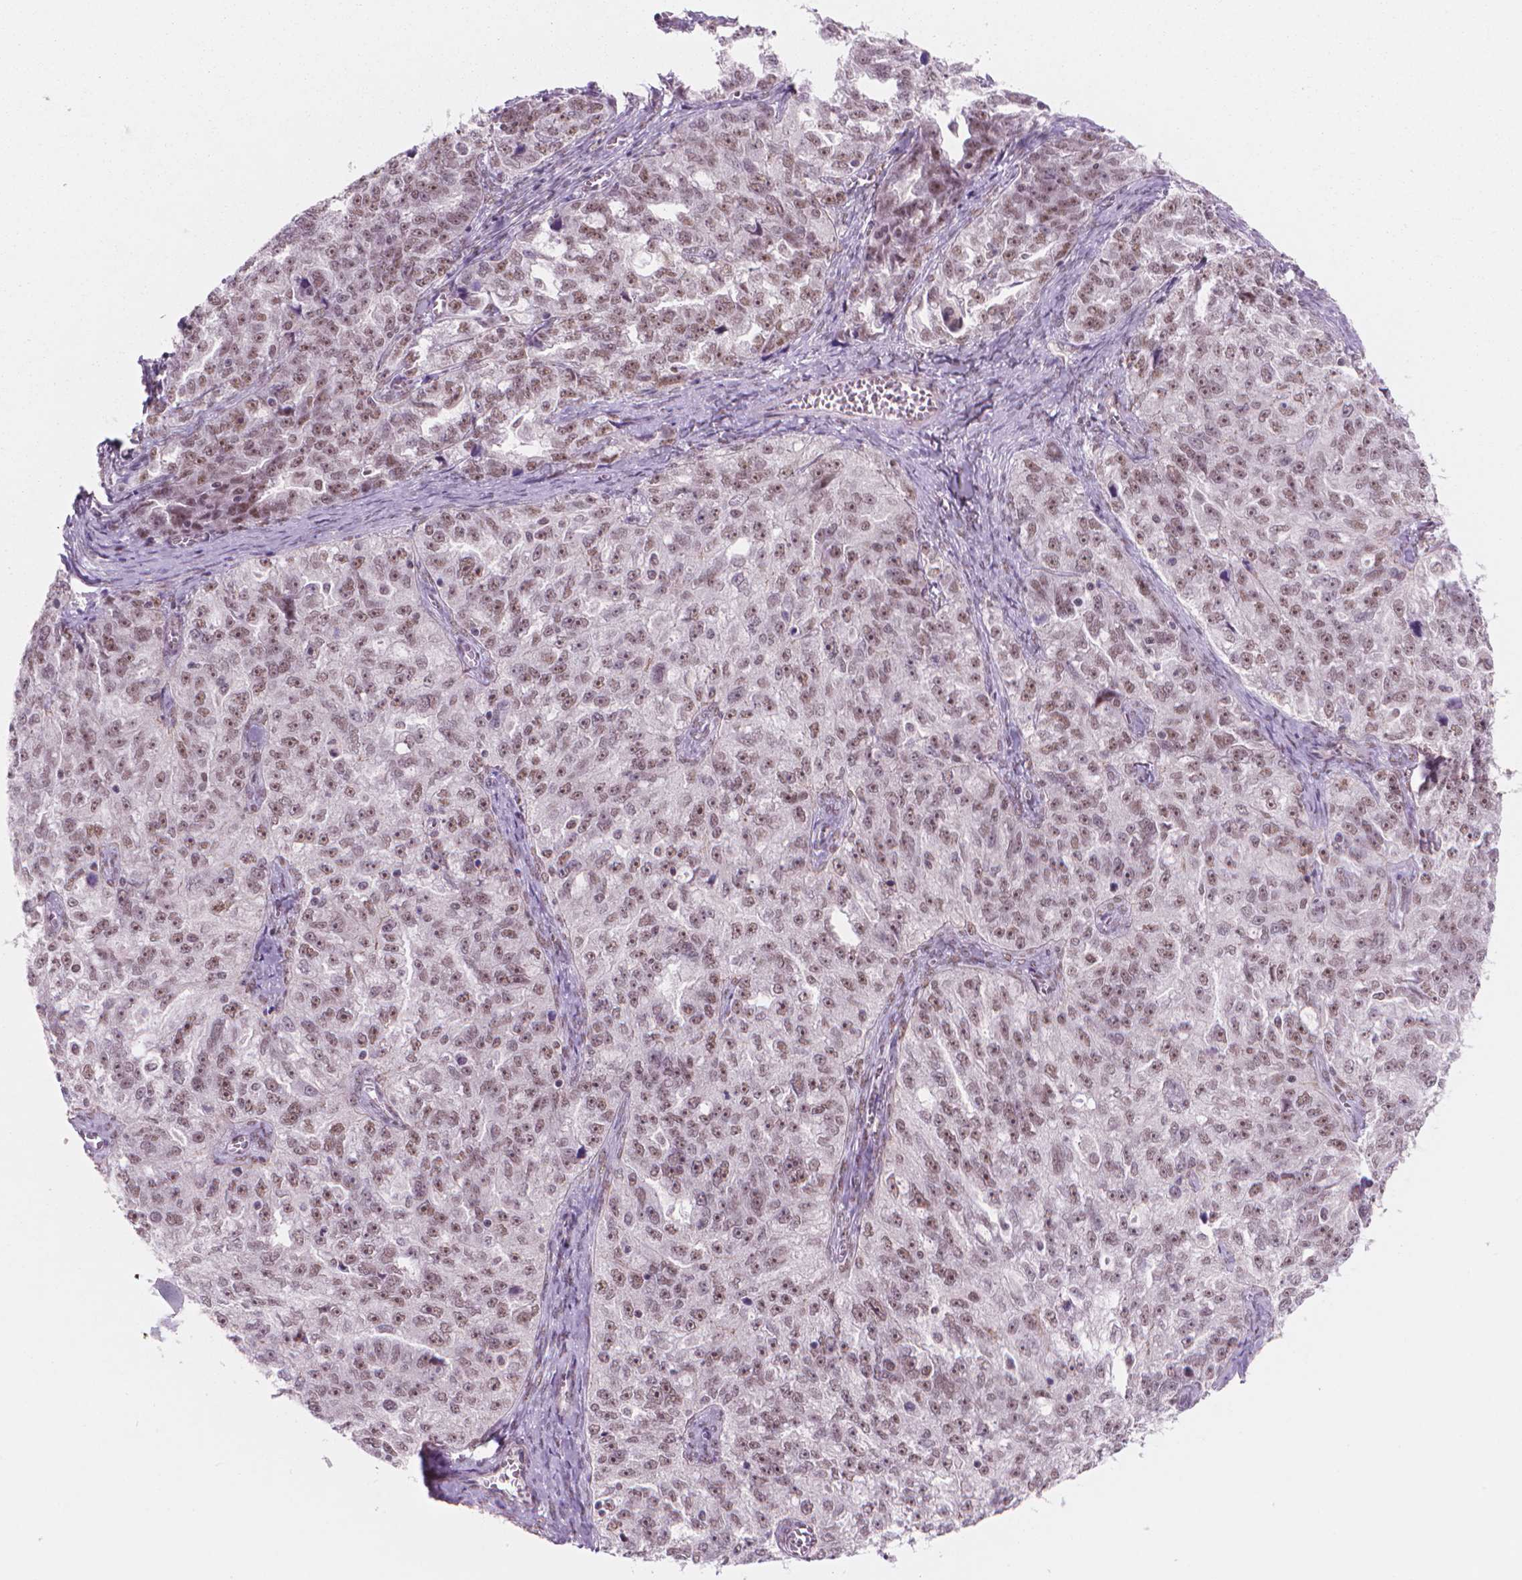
{"staining": {"intensity": "moderate", "quantity": ">75%", "location": "nuclear"}, "tissue": "ovarian cancer", "cell_type": "Tumor cells", "image_type": "cancer", "snomed": [{"axis": "morphology", "description": "Cystadenocarcinoma, serous, NOS"}, {"axis": "topography", "description": "Ovary"}], "caption": "The immunohistochemical stain highlights moderate nuclear expression in tumor cells of serous cystadenocarcinoma (ovarian) tissue.", "gene": "POLR3D", "patient": {"sex": "female", "age": 51}}